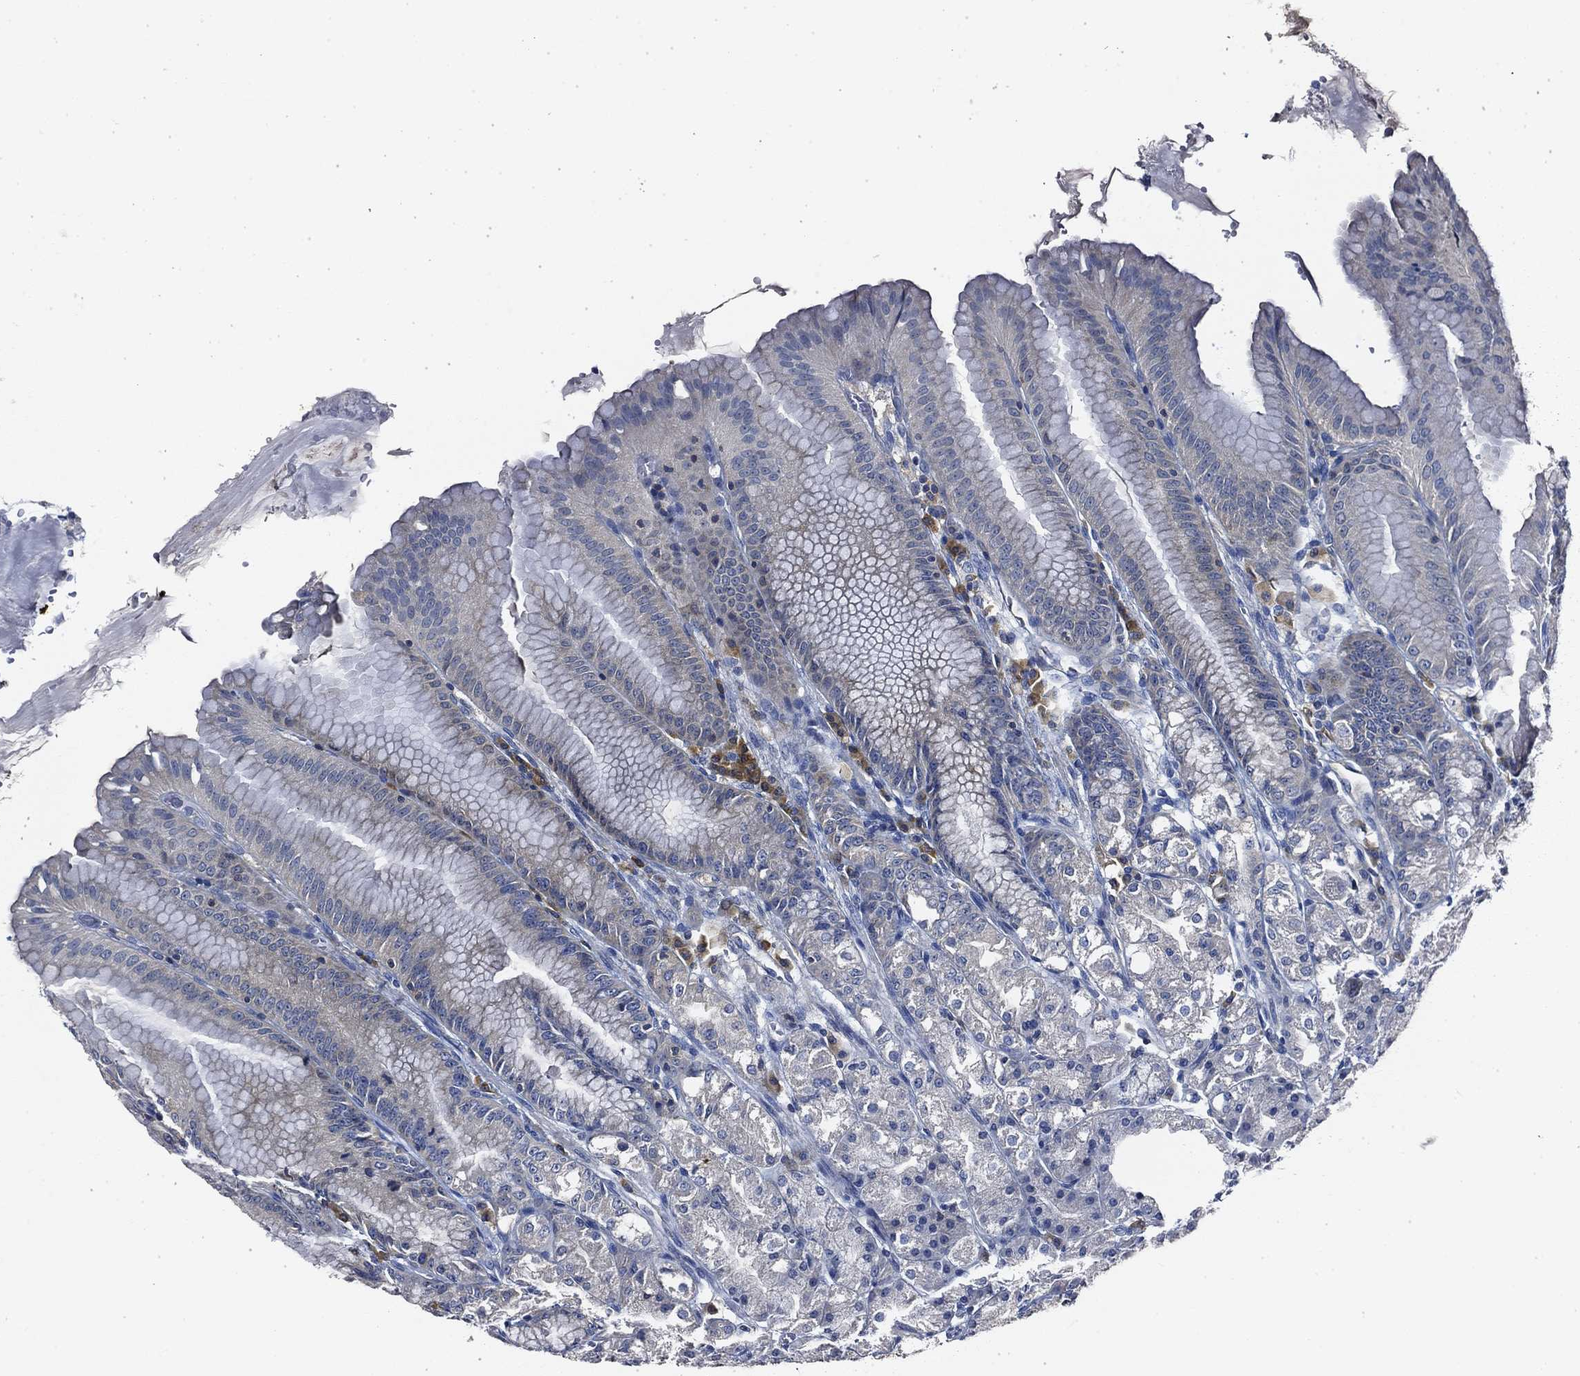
{"staining": {"intensity": "negative", "quantity": "none", "location": "none"}, "tissue": "stomach", "cell_type": "Glandular cells", "image_type": "normal", "snomed": [{"axis": "morphology", "description": "Normal tissue, NOS"}, {"axis": "topography", "description": "Stomach"}], "caption": "Image shows no protein expression in glandular cells of normal stomach.", "gene": "POU2F2", "patient": {"sex": "male", "age": 71}}